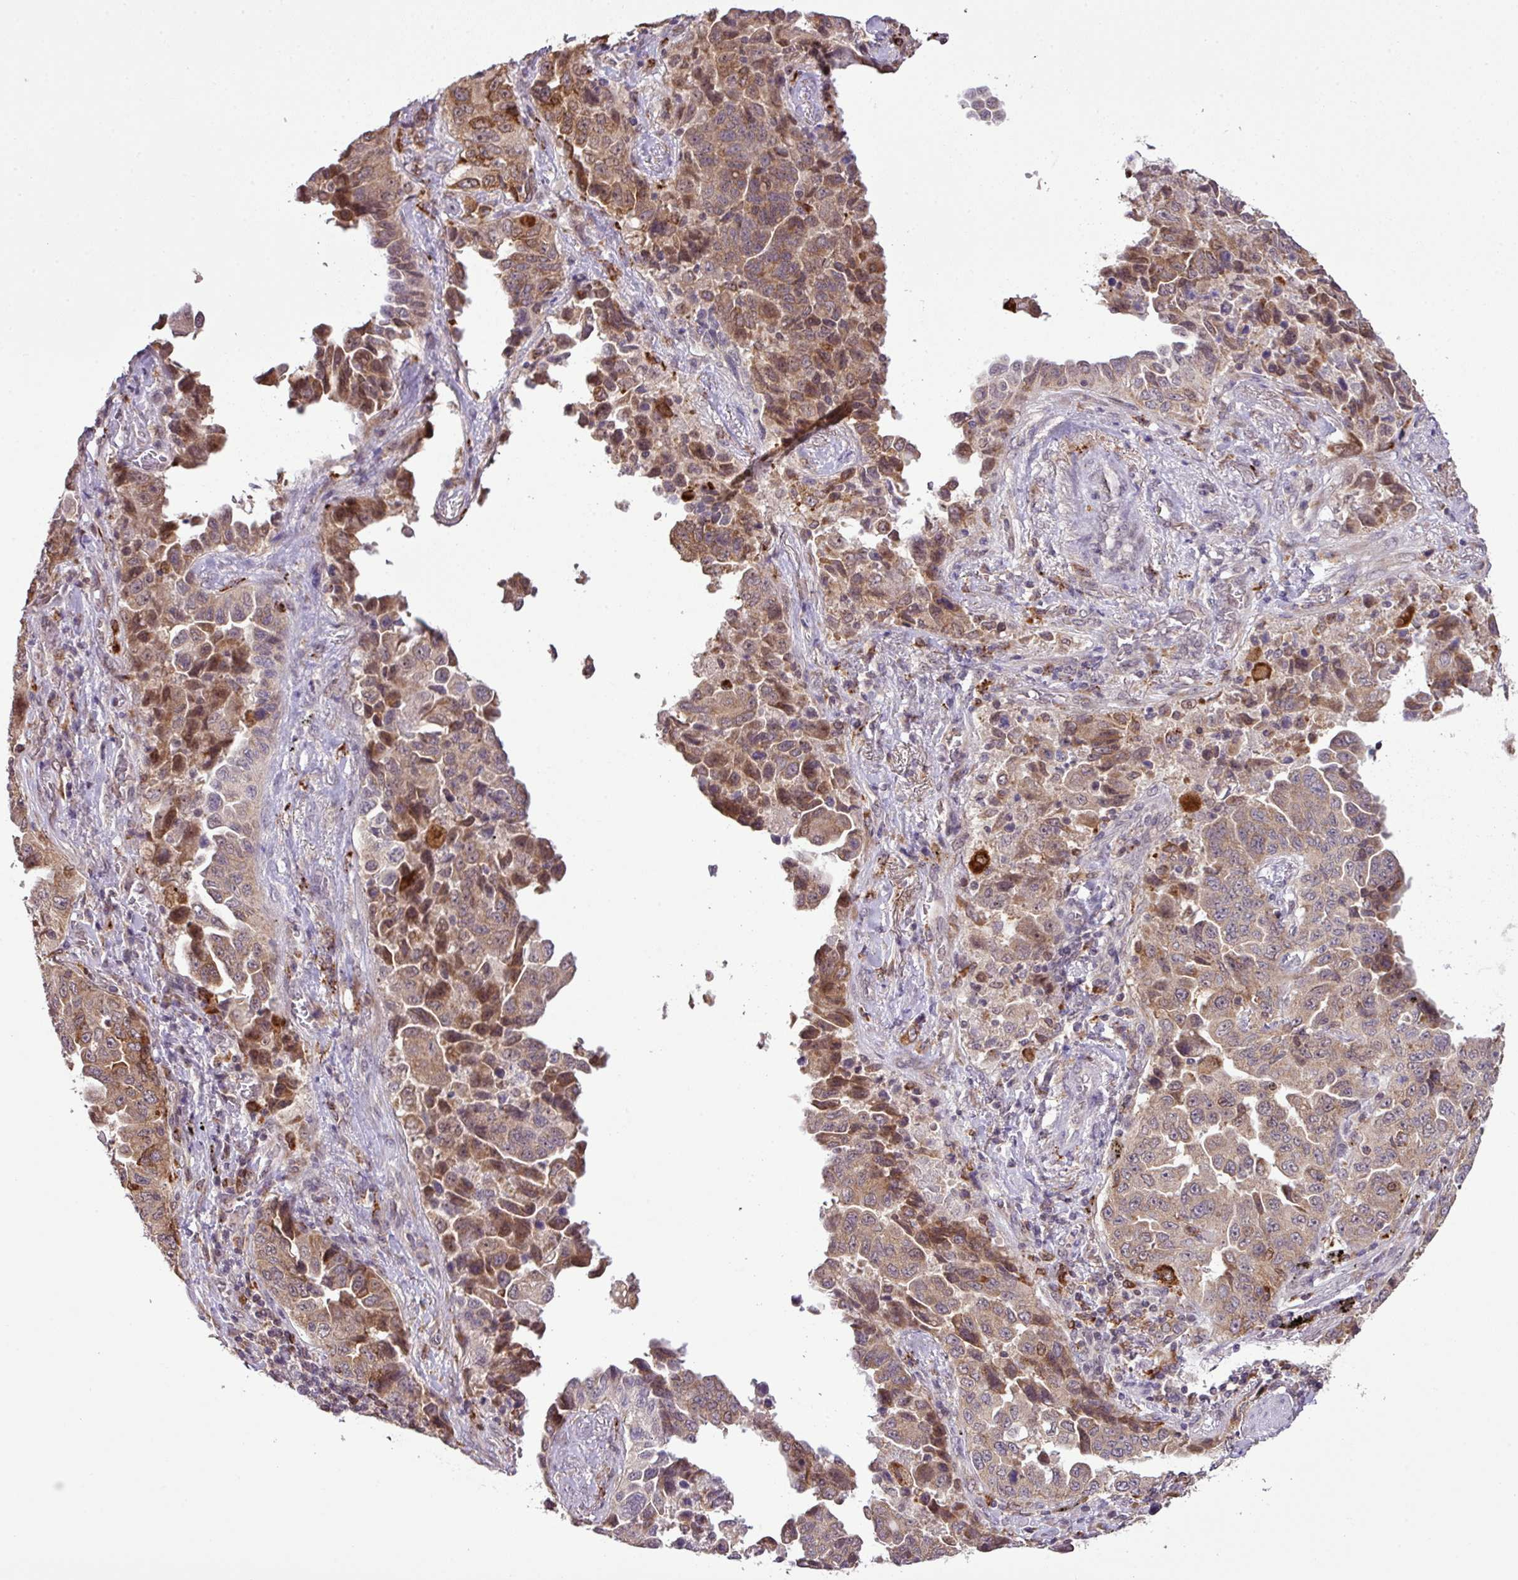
{"staining": {"intensity": "moderate", "quantity": ">75%", "location": "cytoplasmic/membranous"}, "tissue": "lung cancer", "cell_type": "Tumor cells", "image_type": "cancer", "snomed": [{"axis": "morphology", "description": "Adenocarcinoma, NOS"}, {"axis": "topography", "description": "Lung"}], "caption": "There is medium levels of moderate cytoplasmic/membranous staining in tumor cells of adenocarcinoma (lung), as demonstrated by immunohistochemical staining (brown color).", "gene": "SMCO4", "patient": {"sex": "female", "age": 51}}